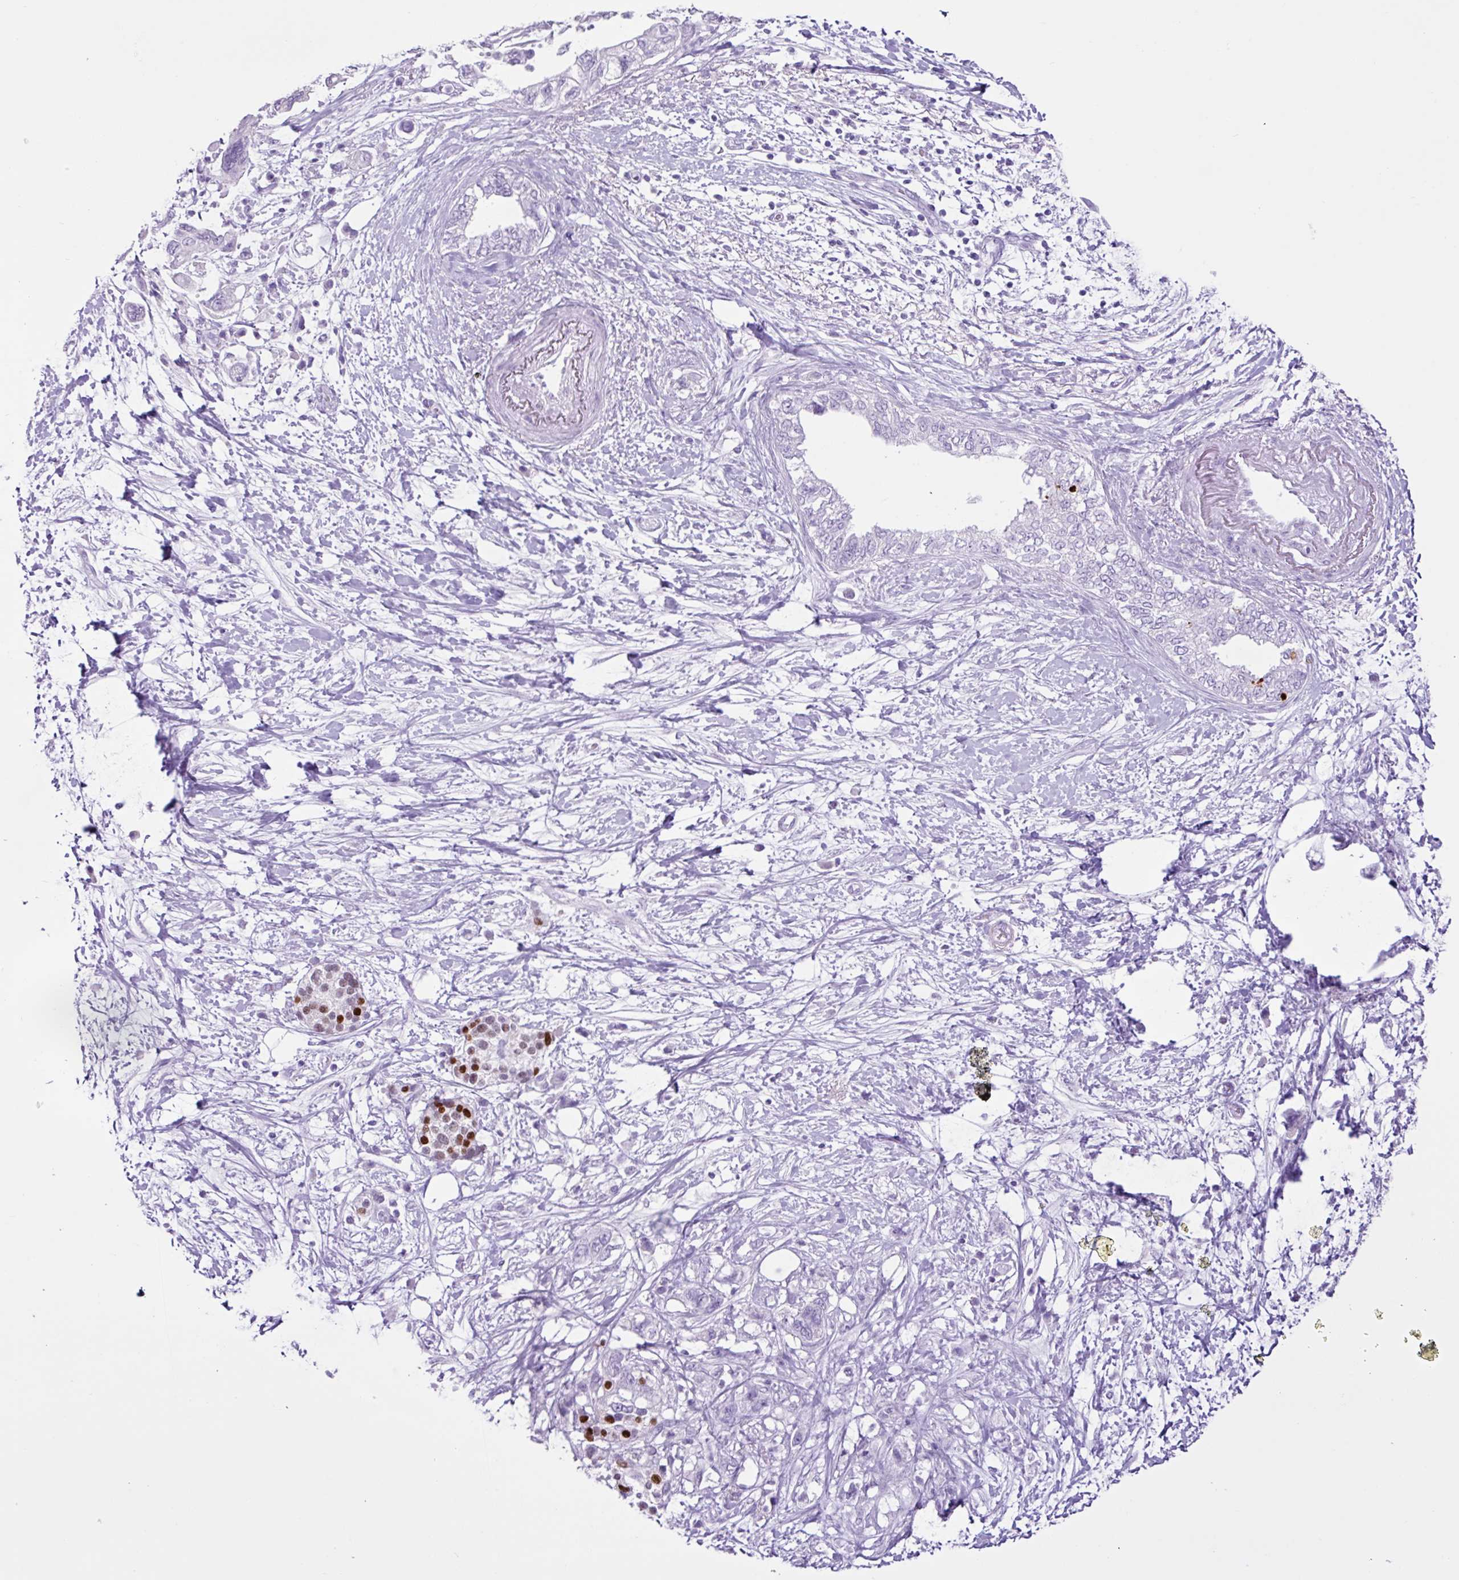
{"staining": {"intensity": "negative", "quantity": "none", "location": "none"}, "tissue": "pancreatic cancer", "cell_type": "Tumor cells", "image_type": "cancer", "snomed": [{"axis": "morphology", "description": "Adenocarcinoma, NOS"}, {"axis": "topography", "description": "Pancreas"}], "caption": "Tumor cells are negative for protein expression in human pancreatic cancer.", "gene": "PGR", "patient": {"sex": "female", "age": 73}}